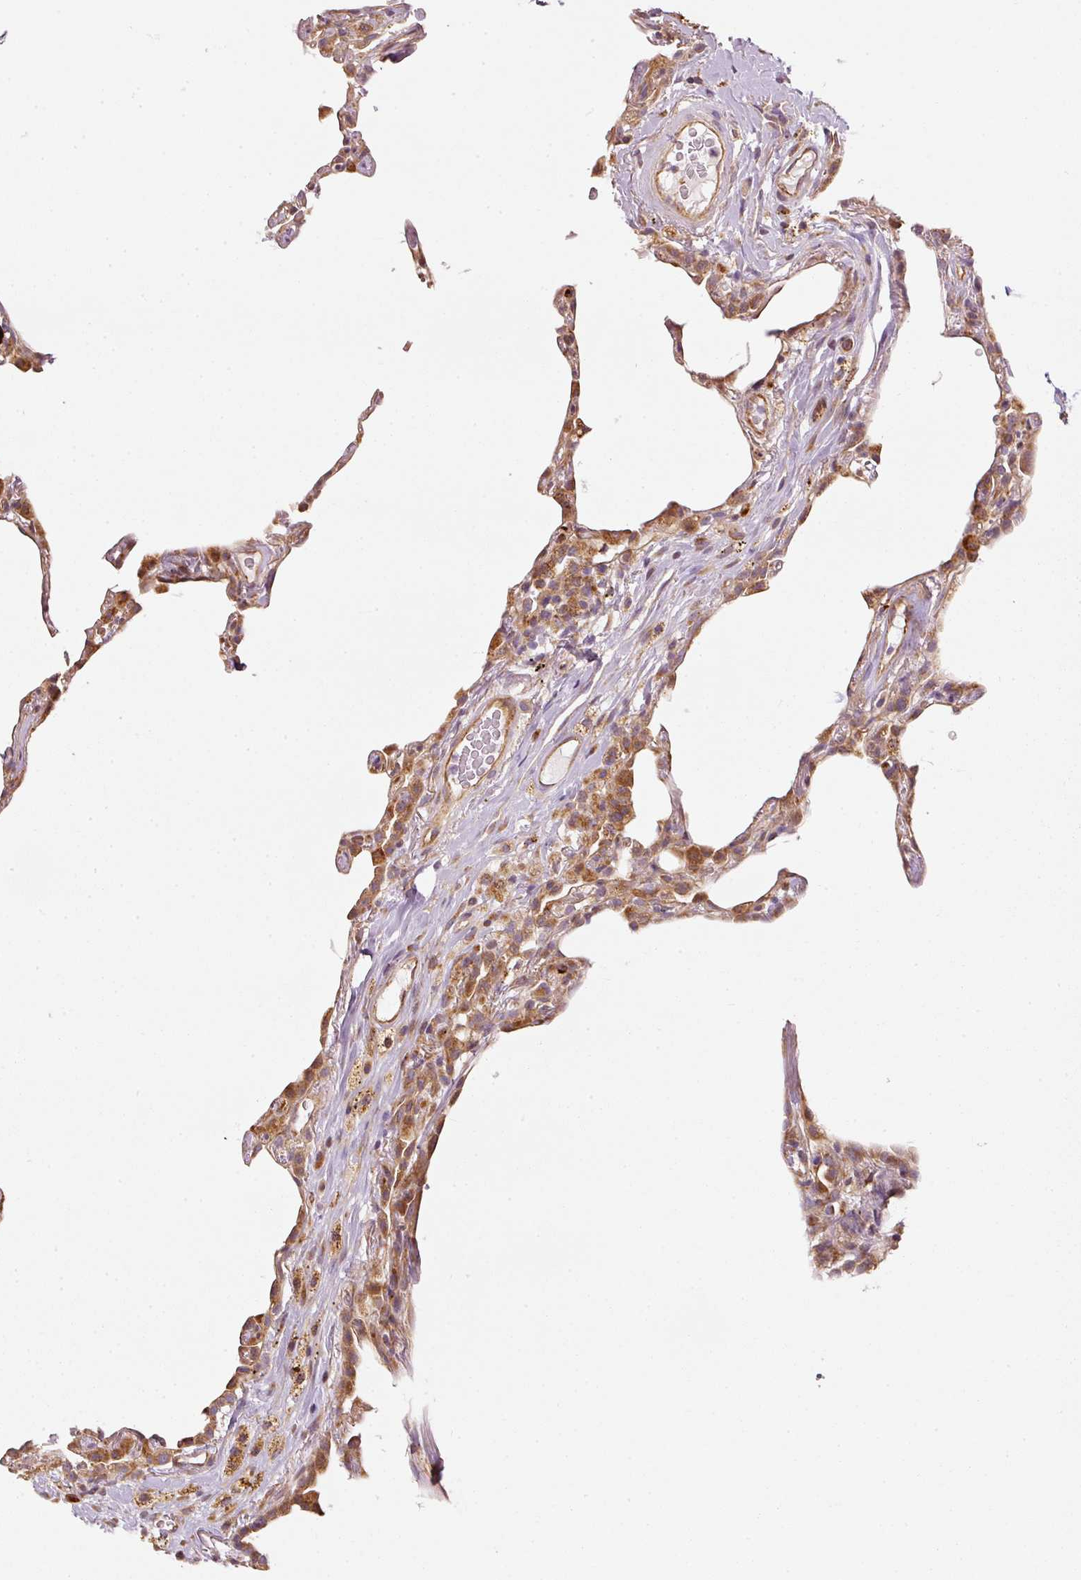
{"staining": {"intensity": "moderate", "quantity": "<25%", "location": "cytoplasmic/membranous"}, "tissue": "lung", "cell_type": "Alveolar cells", "image_type": "normal", "snomed": [{"axis": "morphology", "description": "Normal tissue, NOS"}, {"axis": "topography", "description": "Lung"}], "caption": "A low amount of moderate cytoplasmic/membranous expression is seen in approximately <25% of alveolar cells in unremarkable lung. The staining was performed using DAB (3,3'-diaminobenzidine) to visualize the protein expression in brown, while the nuclei were stained in blue with hematoxylin (Magnification: 20x).", "gene": "MTHFD1L", "patient": {"sex": "female", "age": 57}}